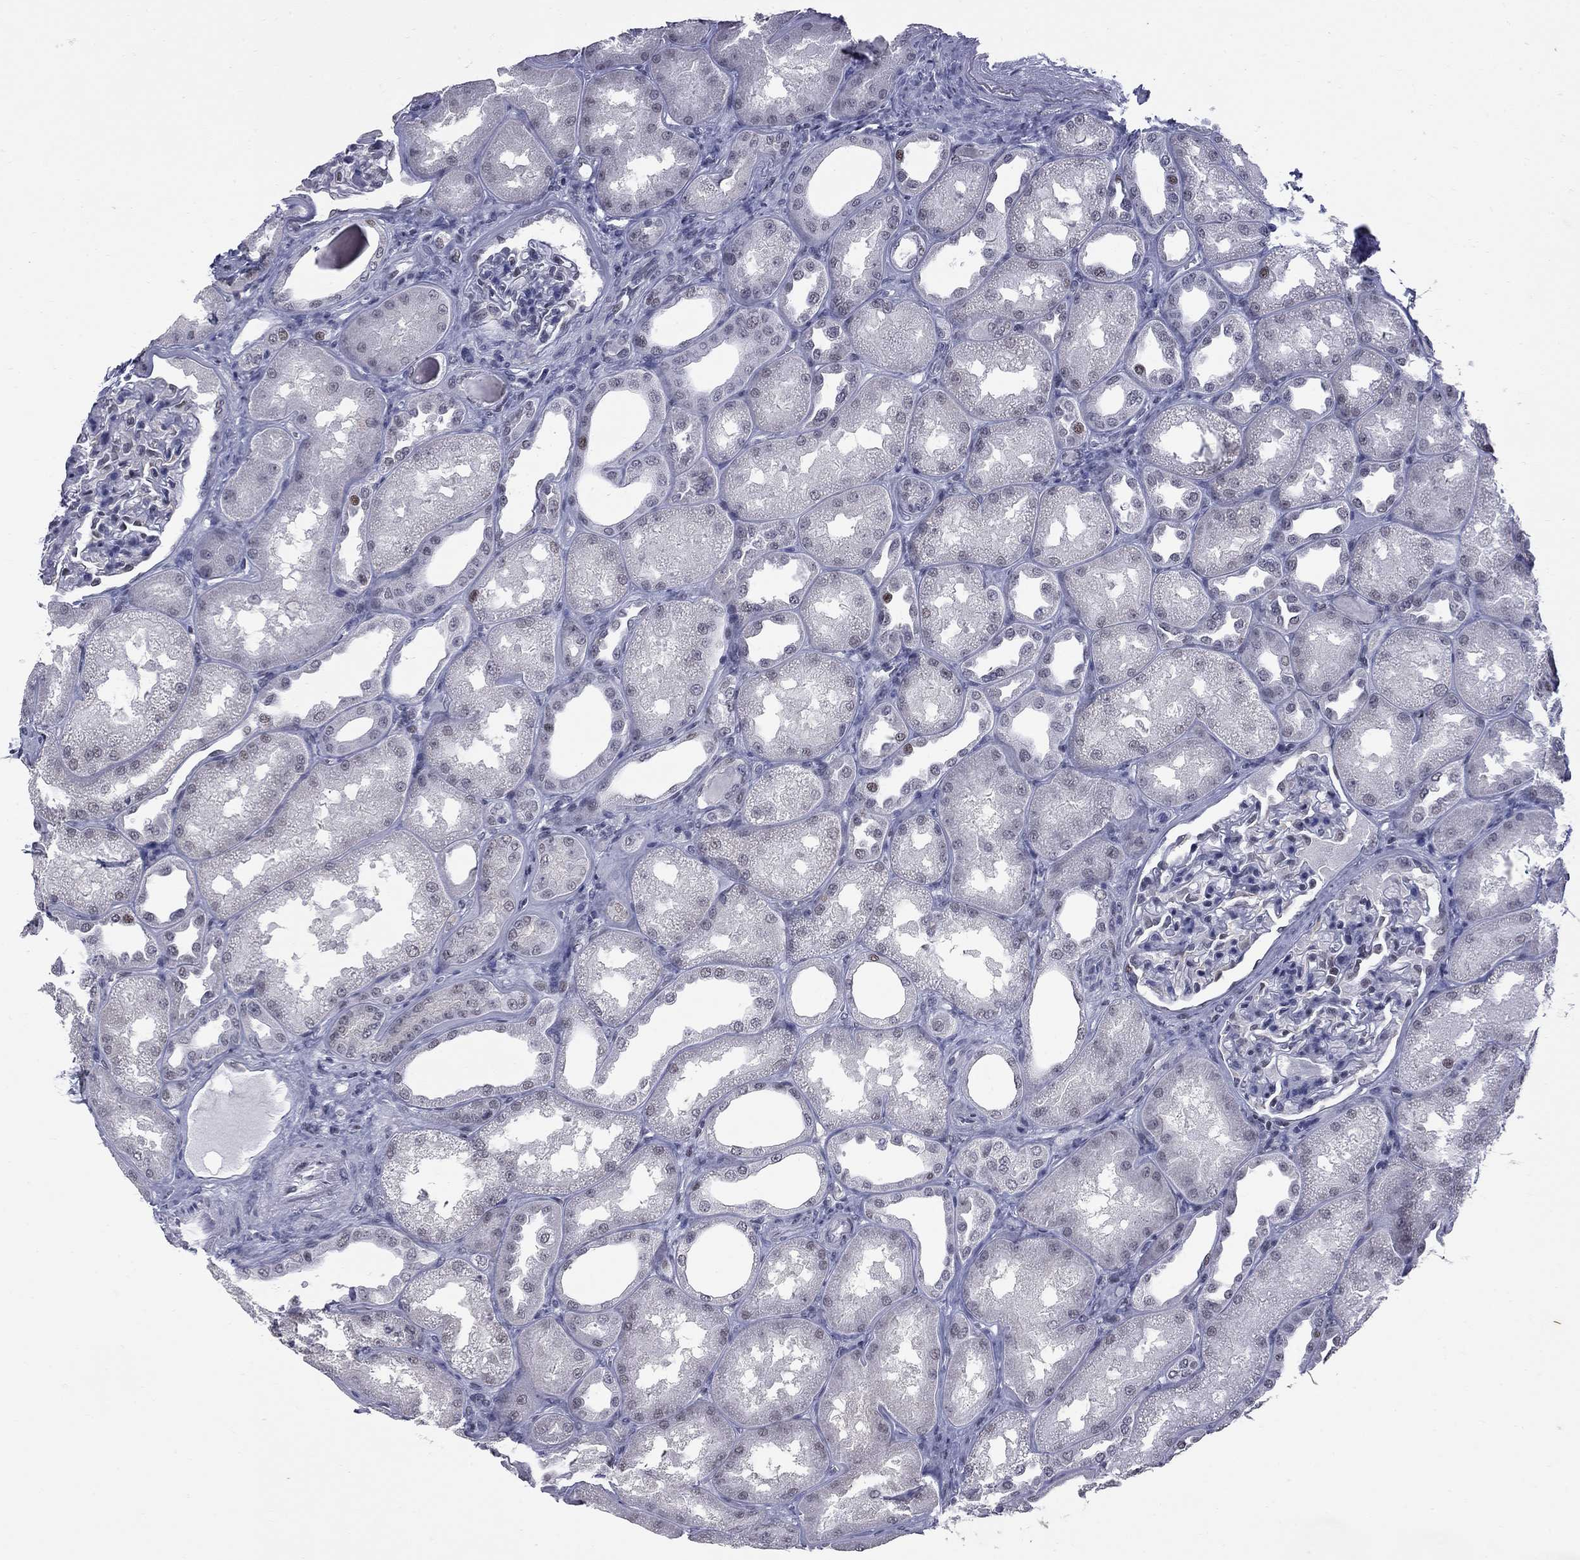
{"staining": {"intensity": "moderate", "quantity": "<25%", "location": "nuclear"}, "tissue": "kidney", "cell_type": "Cells in glomeruli", "image_type": "normal", "snomed": [{"axis": "morphology", "description": "Normal tissue, NOS"}, {"axis": "topography", "description": "Kidney"}], "caption": "This is an image of immunohistochemistry staining of unremarkable kidney, which shows moderate positivity in the nuclear of cells in glomeruli.", "gene": "ZNF154", "patient": {"sex": "male", "age": 61}}